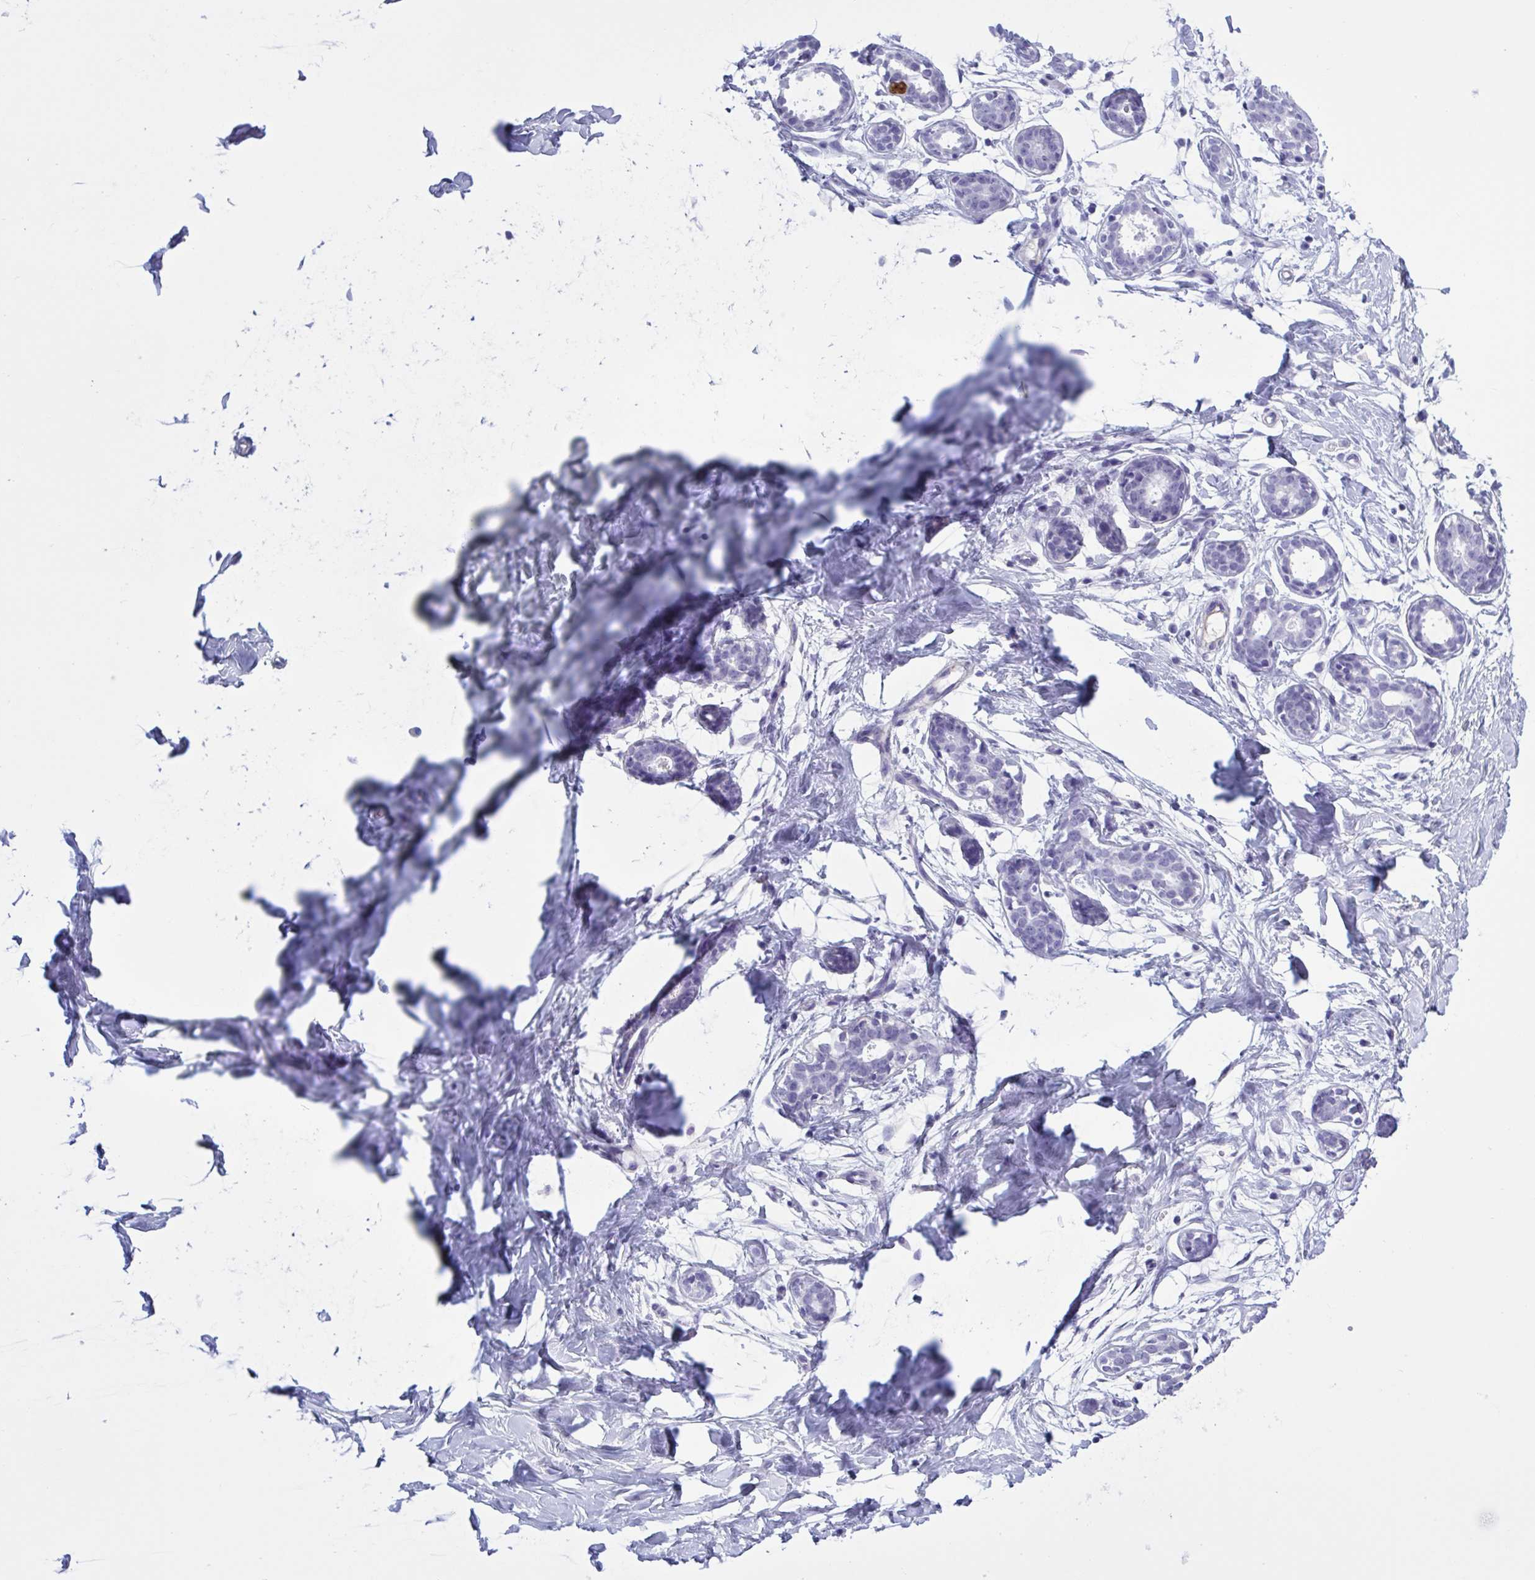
{"staining": {"intensity": "negative", "quantity": "none", "location": "none"}, "tissue": "breast", "cell_type": "Adipocytes", "image_type": "normal", "snomed": [{"axis": "morphology", "description": "Normal tissue, NOS"}, {"axis": "topography", "description": "Breast"}], "caption": "High magnification brightfield microscopy of unremarkable breast stained with DAB (3,3'-diaminobenzidine) (brown) and counterstained with hematoxylin (blue): adipocytes show no significant staining. (Stains: DAB immunohistochemistry (IHC) with hematoxylin counter stain, Microscopy: brightfield microscopy at high magnification).", "gene": "USP35", "patient": {"sex": "female", "age": 27}}